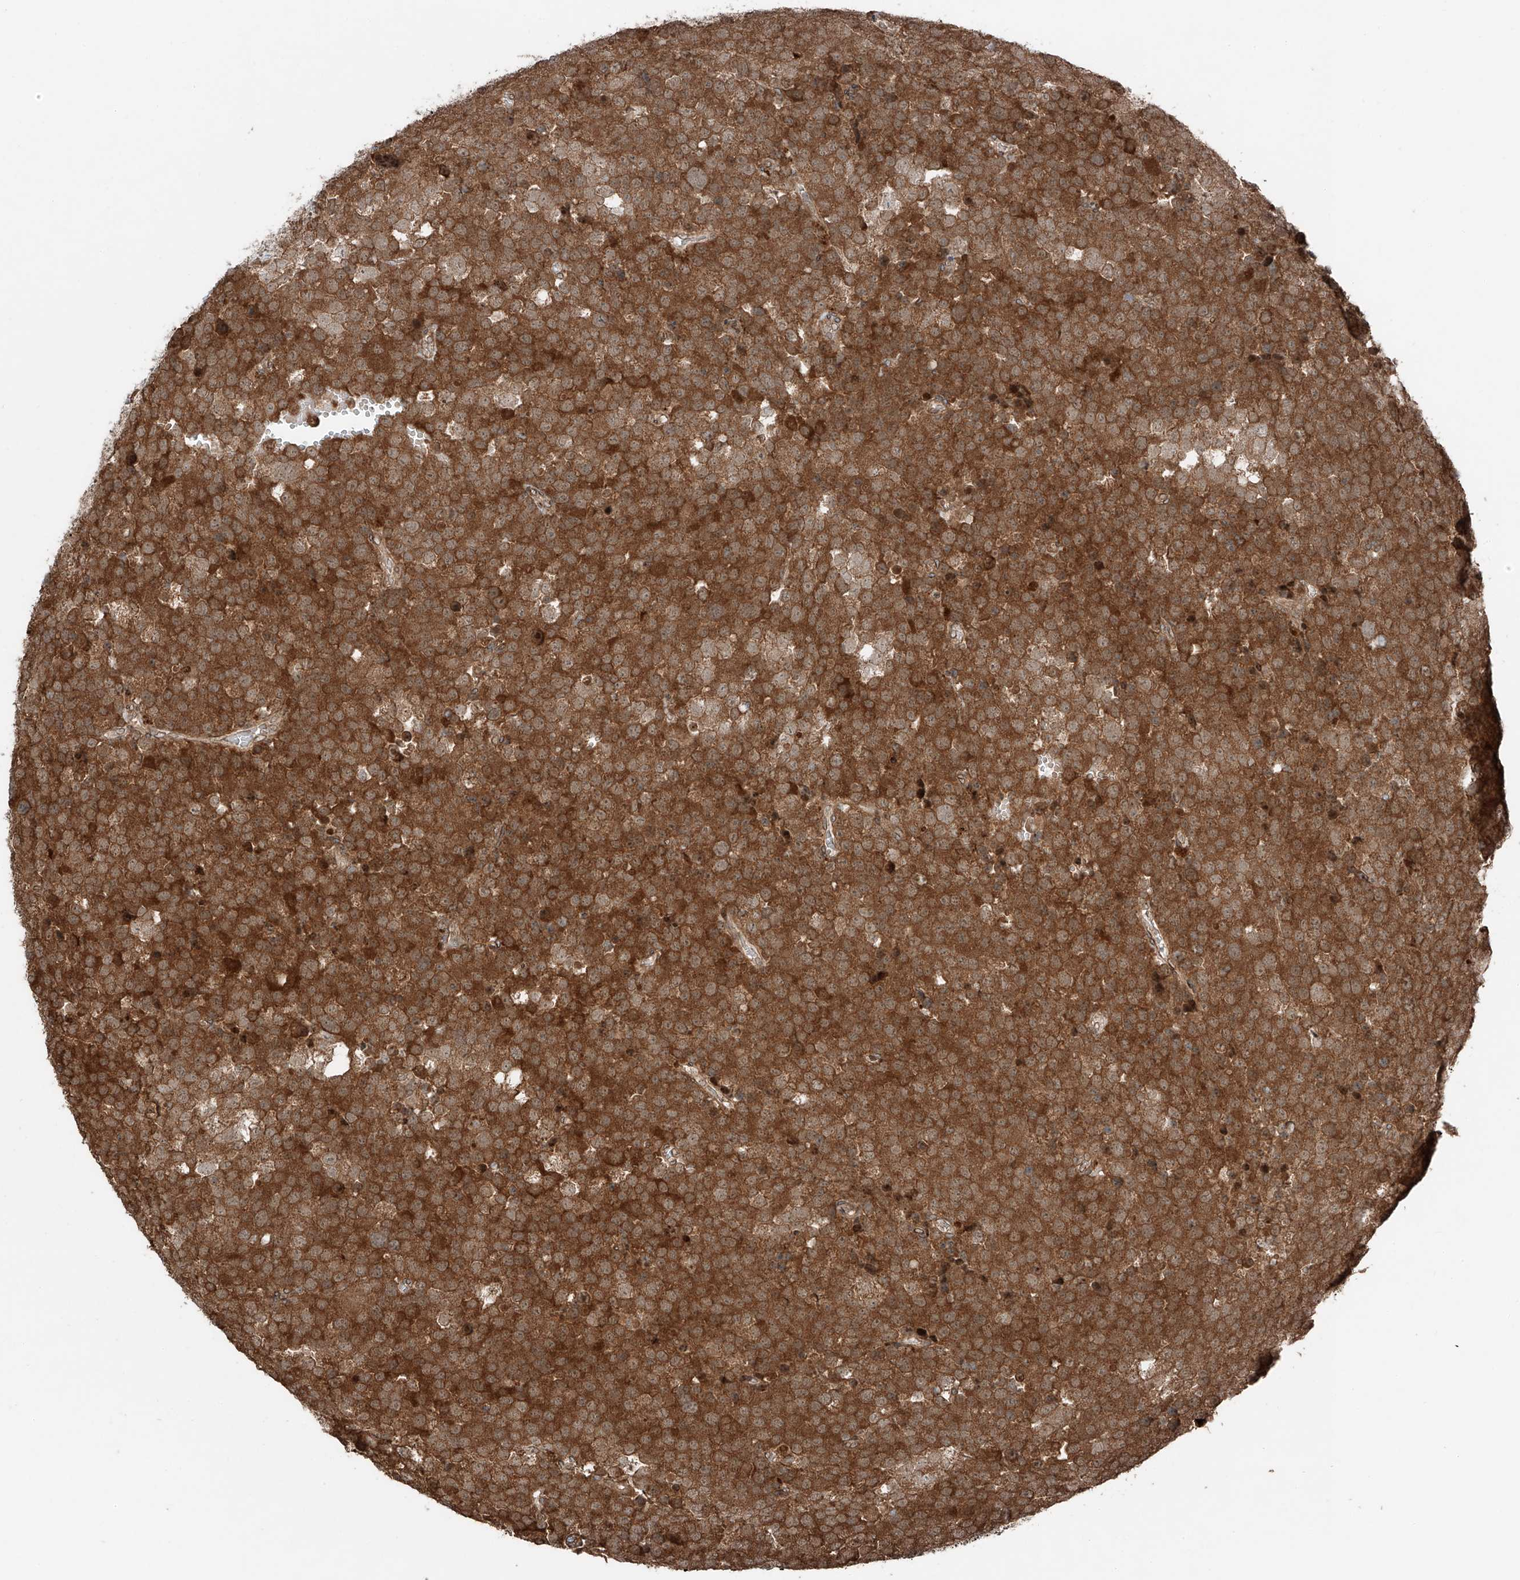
{"staining": {"intensity": "strong", "quantity": ">75%", "location": "cytoplasmic/membranous"}, "tissue": "testis cancer", "cell_type": "Tumor cells", "image_type": "cancer", "snomed": [{"axis": "morphology", "description": "Seminoma, NOS"}, {"axis": "topography", "description": "Testis"}], "caption": "The micrograph reveals a brown stain indicating the presence of a protein in the cytoplasmic/membranous of tumor cells in testis seminoma. Immunohistochemistry stains the protein of interest in brown and the nuclei are stained blue.", "gene": "CEP162", "patient": {"sex": "male", "age": 71}}